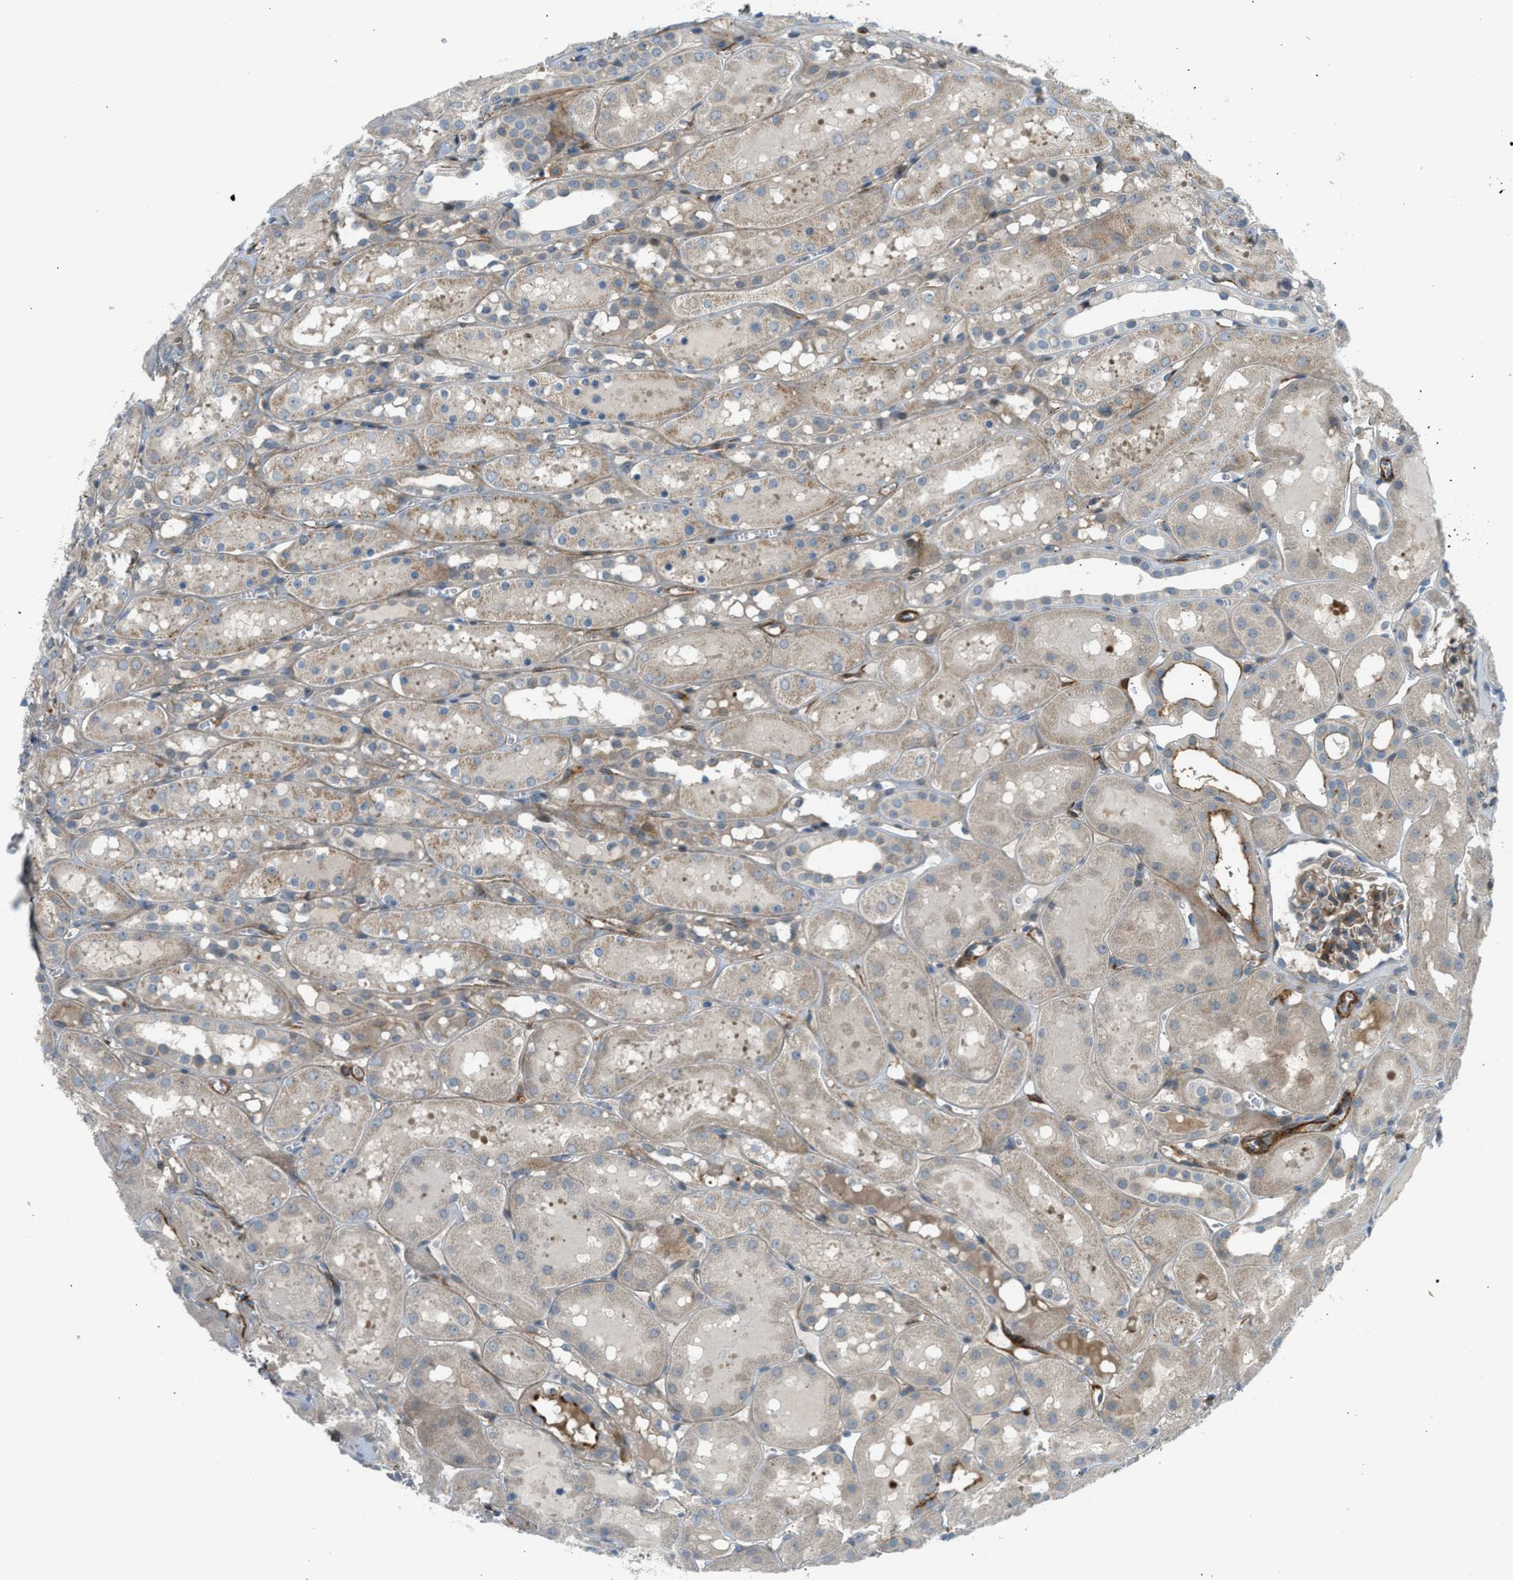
{"staining": {"intensity": "moderate", "quantity": ">75%", "location": "cytoplasmic/membranous"}, "tissue": "kidney", "cell_type": "Cells in glomeruli", "image_type": "normal", "snomed": [{"axis": "morphology", "description": "Normal tissue, NOS"}, {"axis": "topography", "description": "Kidney"}, {"axis": "topography", "description": "Urinary bladder"}], "caption": "This histopathology image exhibits normal kidney stained with IHC to label a protein in brown. The cytoplasmic/membranous of cells in glomeruli show moderate positivity for the protein. Nuclei are counter-stained blue.", "gene": "EDNRA", "patient": {"sex": "male", "age": 16}}